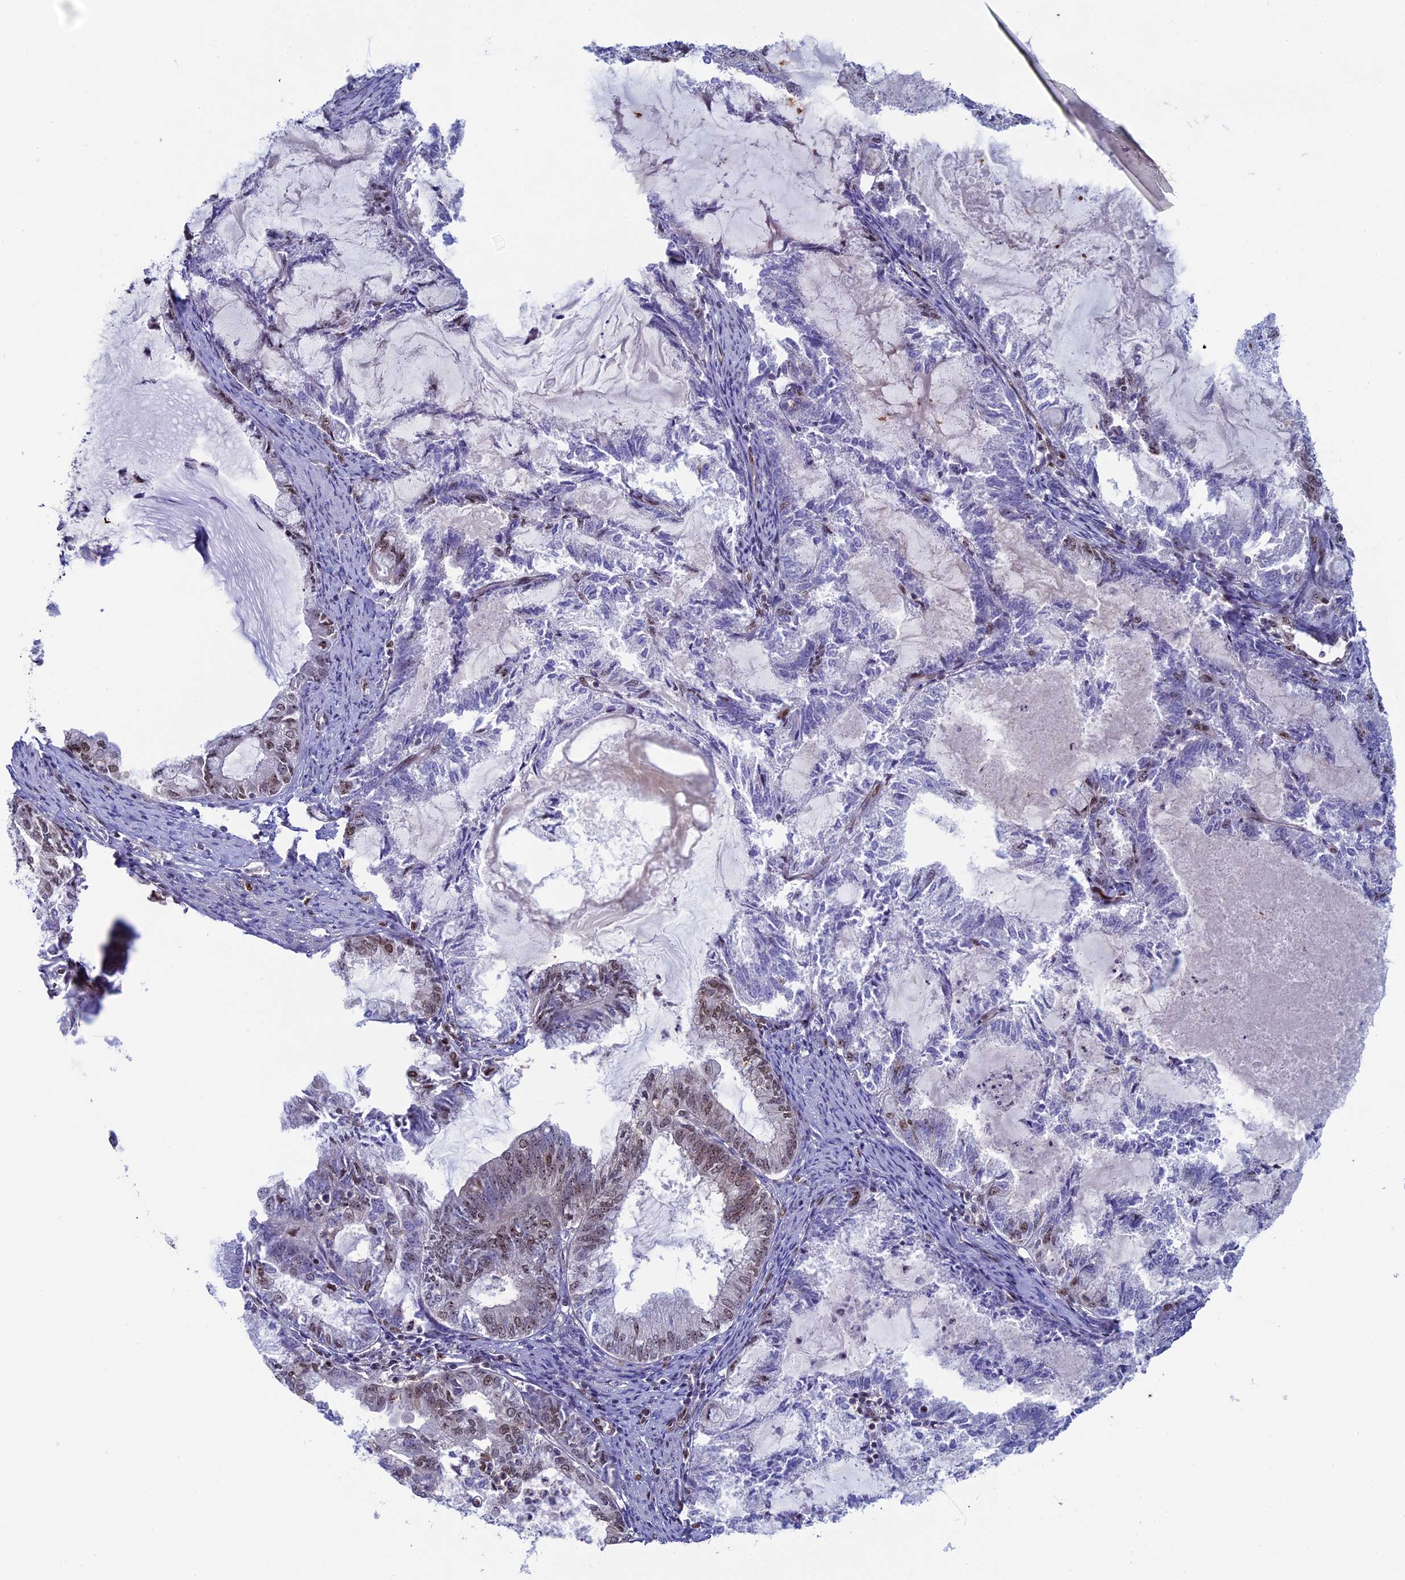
{"staining": {"intensity": "weak", "quantity": "25%-75%", "location": "nuclear"}, "tissue": "endometrial cancer", "cell_type": "Tumor cells", "image_type": "cancer", "snomed": [{"axis": "morphology", "description": "Adenocarcinoma, NOS"}, {"axis": "topography", "description": "Endometrium"}], "caption": "A histopathology image of human endometrial cancer (adenocarcinoma) stained for a protein reveals weak nuclear brown staining in tumor cells. Nuclei are stained in blue.", "gene": "CCDC86", "patient": {"sex": "female", "age": 86}}